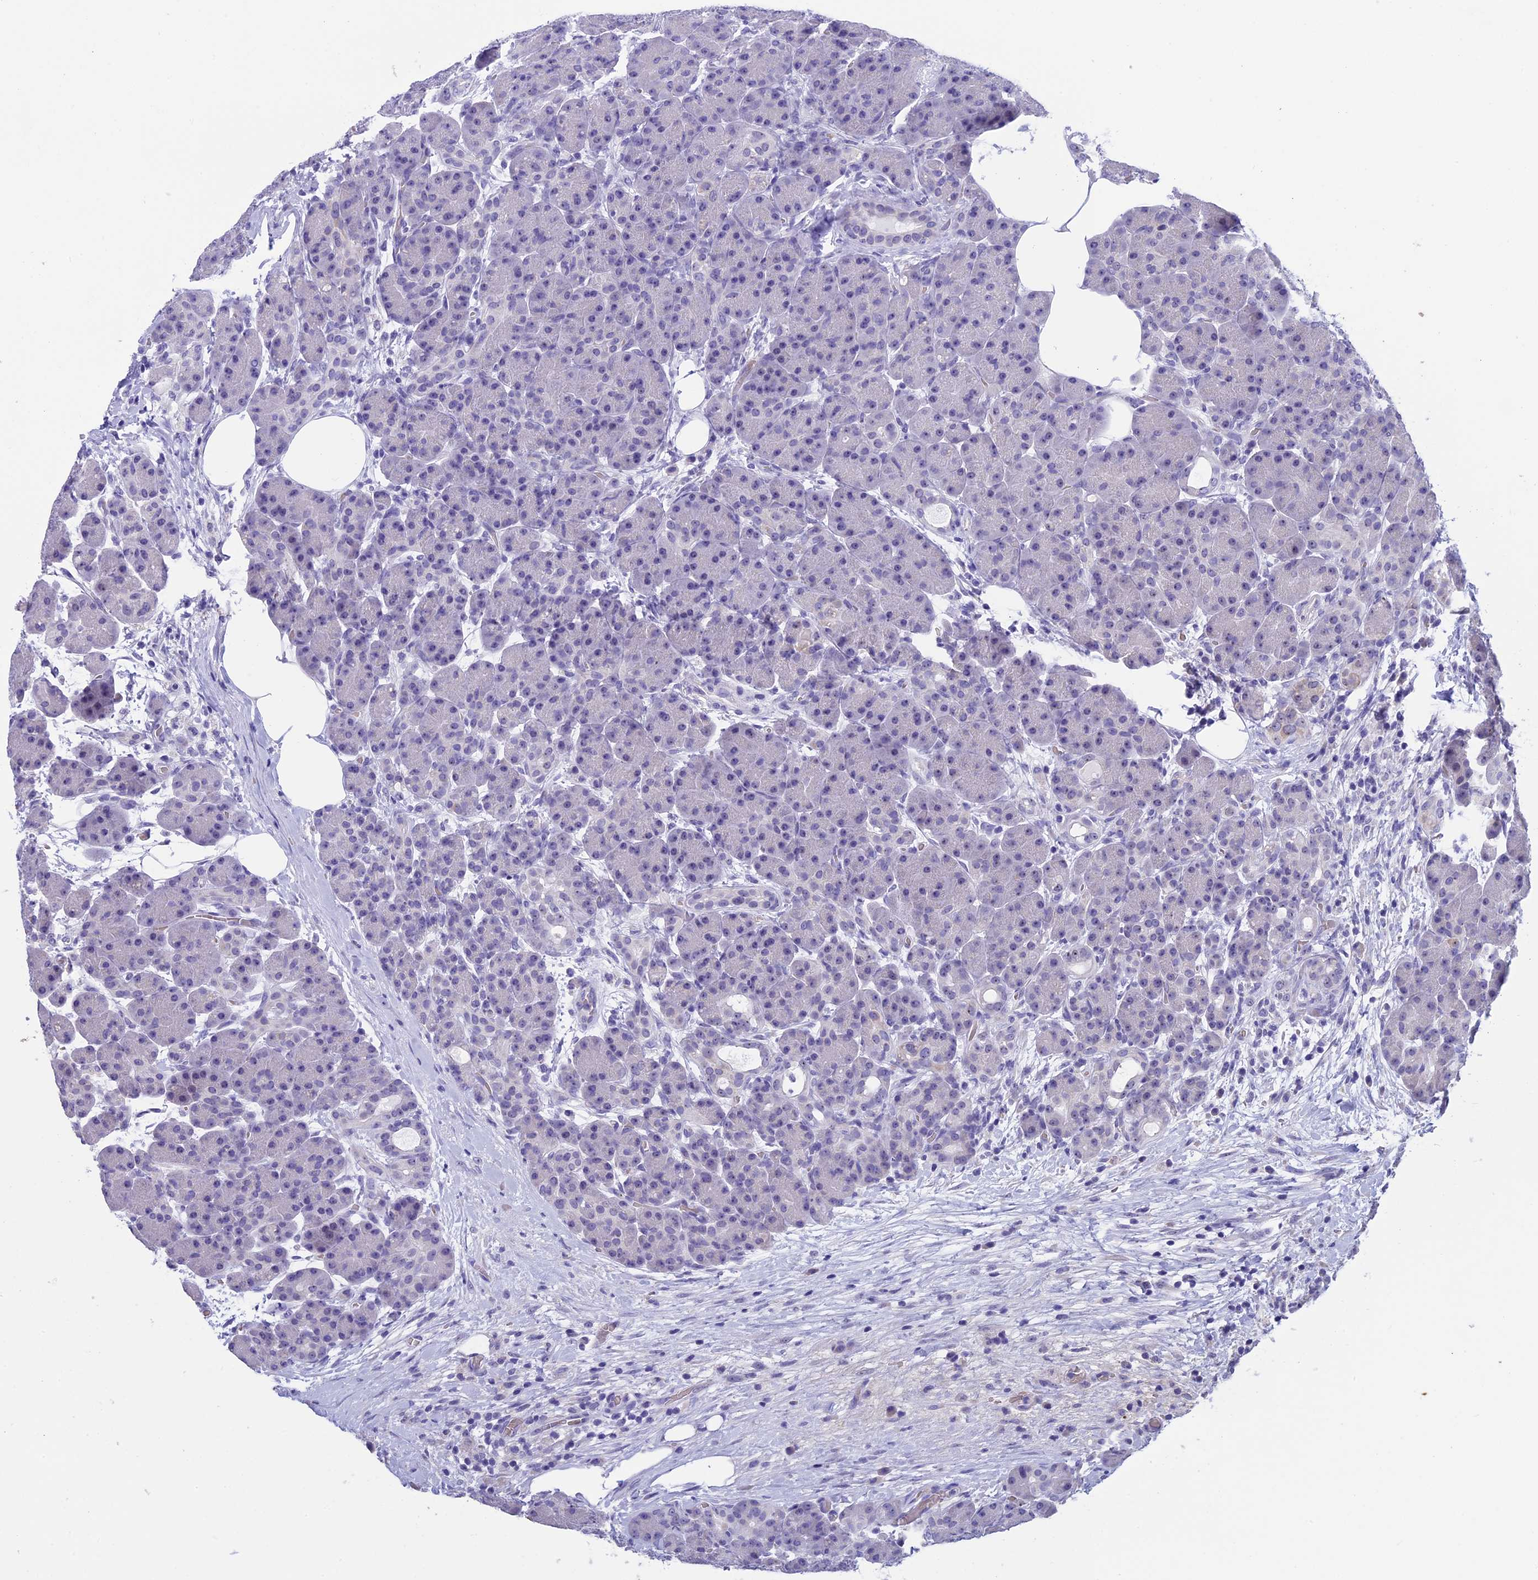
{"staining": {"intensity": "moderate", "quantity": "<25%", "location": "cytoplasmic/membranous"}, "tissue": "pancreas", "cell_type": "Exocrine glandular cells", "image_type": "normal", "snomed": [{"axis": "morphology", "description": "Normal tissue, NOS"}, {"axis": "topography", "description": "Pancreas"}], "caption": "Exocrine glandular cells demonstrate low levels of moderate cytoplasmic/membranous expression in approximately <25% of cells in benign human pancreas. (brown staining indicates protein expression, while blue staining denotes nuclei).", "gene": "KNOP1", "patient": {"sex": "male", "age": 63}}